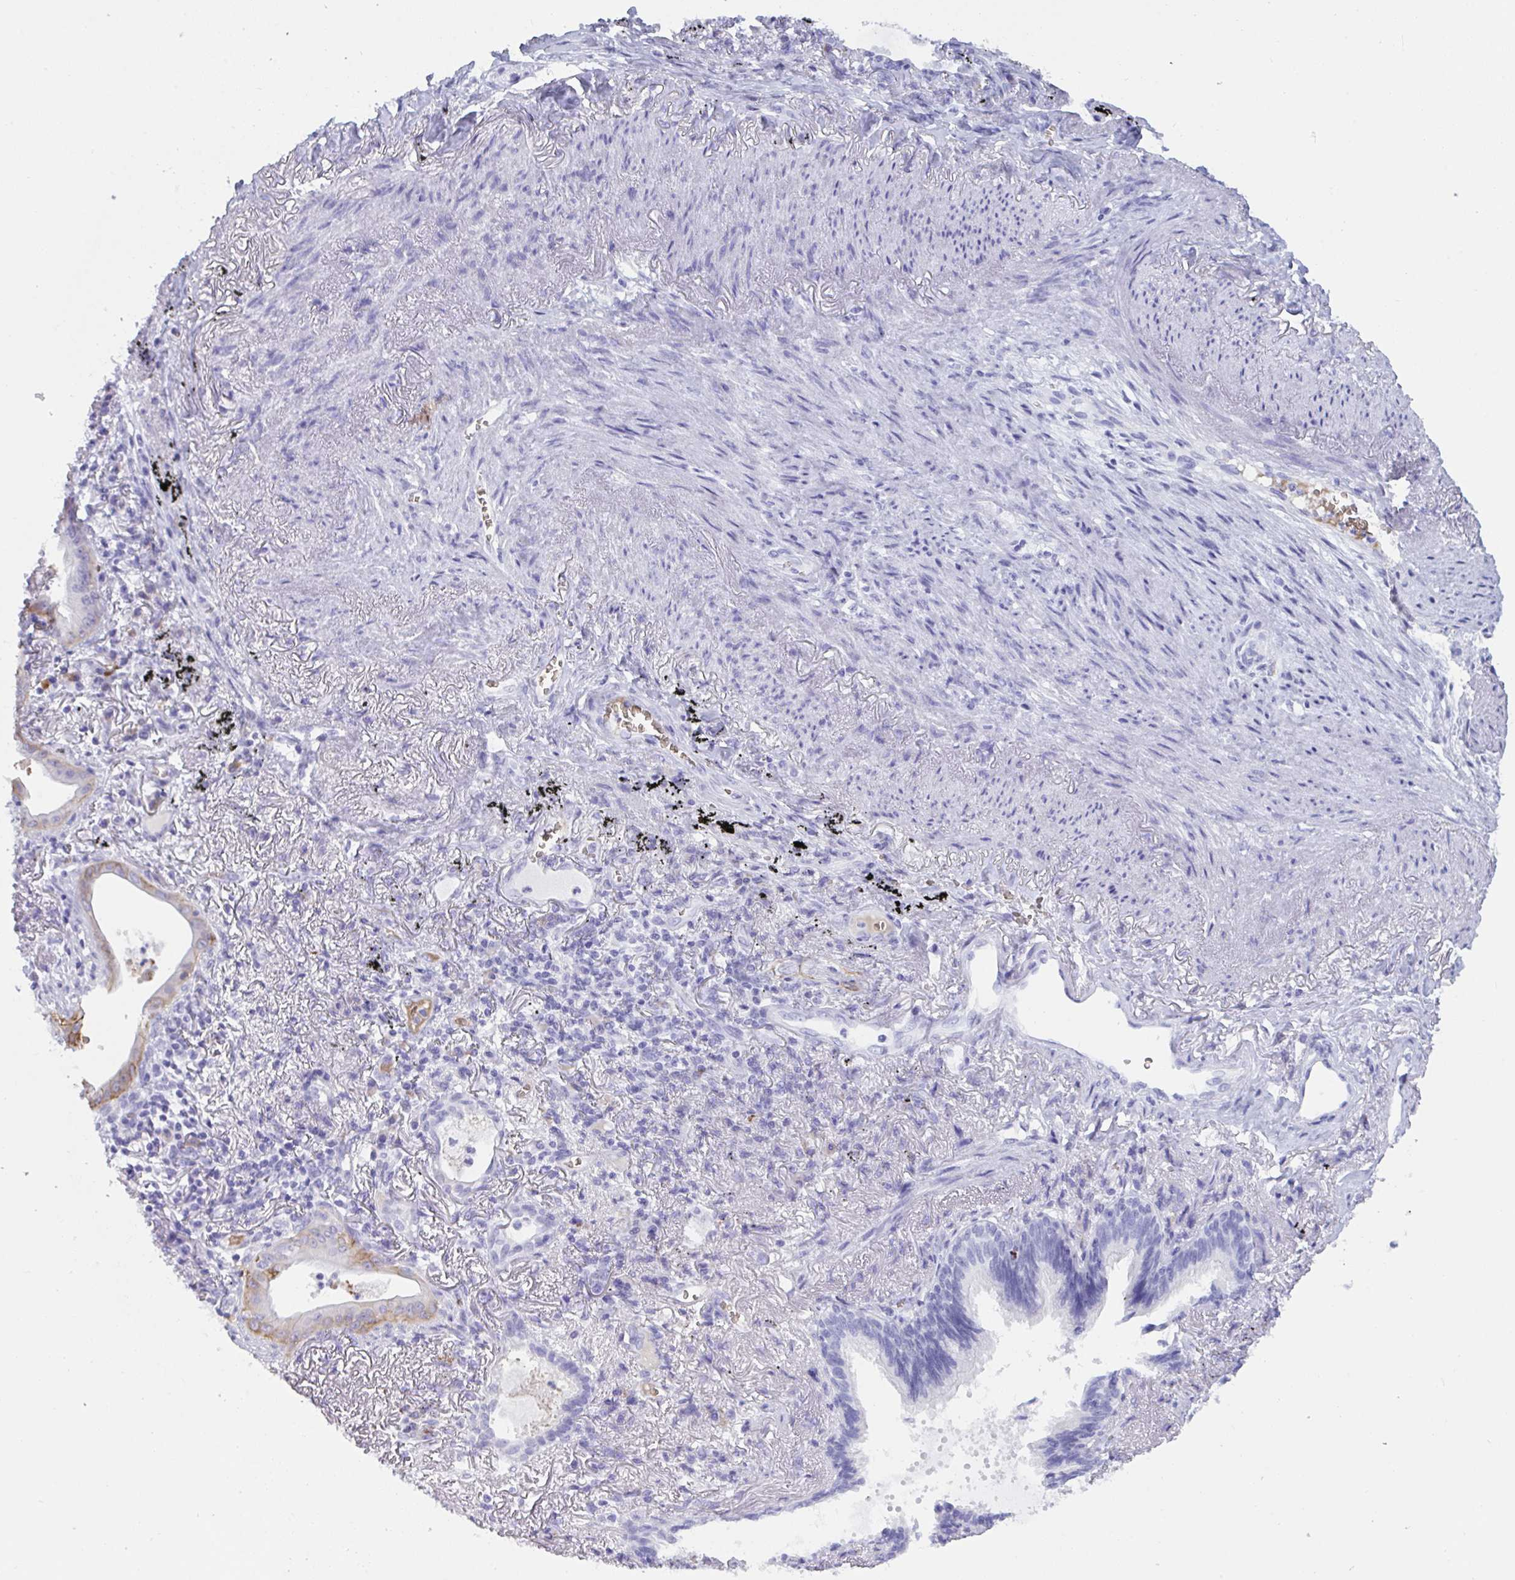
{"staining": {"intensity": "weak", "quantity": "<25%", "location": "cytoplasmic/membranous"}, "tissue": "lung cancer", "cell_type": "Tumor cells", "image_type": "cancer", "snomed": [{"axis": "morphology", "description": "Adenocarcinoma, NOS"}, {"axis": "topography", "description": "Lung"}], "caption": "Lung cancer stained for a protein using IHC exhibits no expression tumor cells.", "gene": "SLC2A1", "patient": {"sex": "male", "age": 77}}